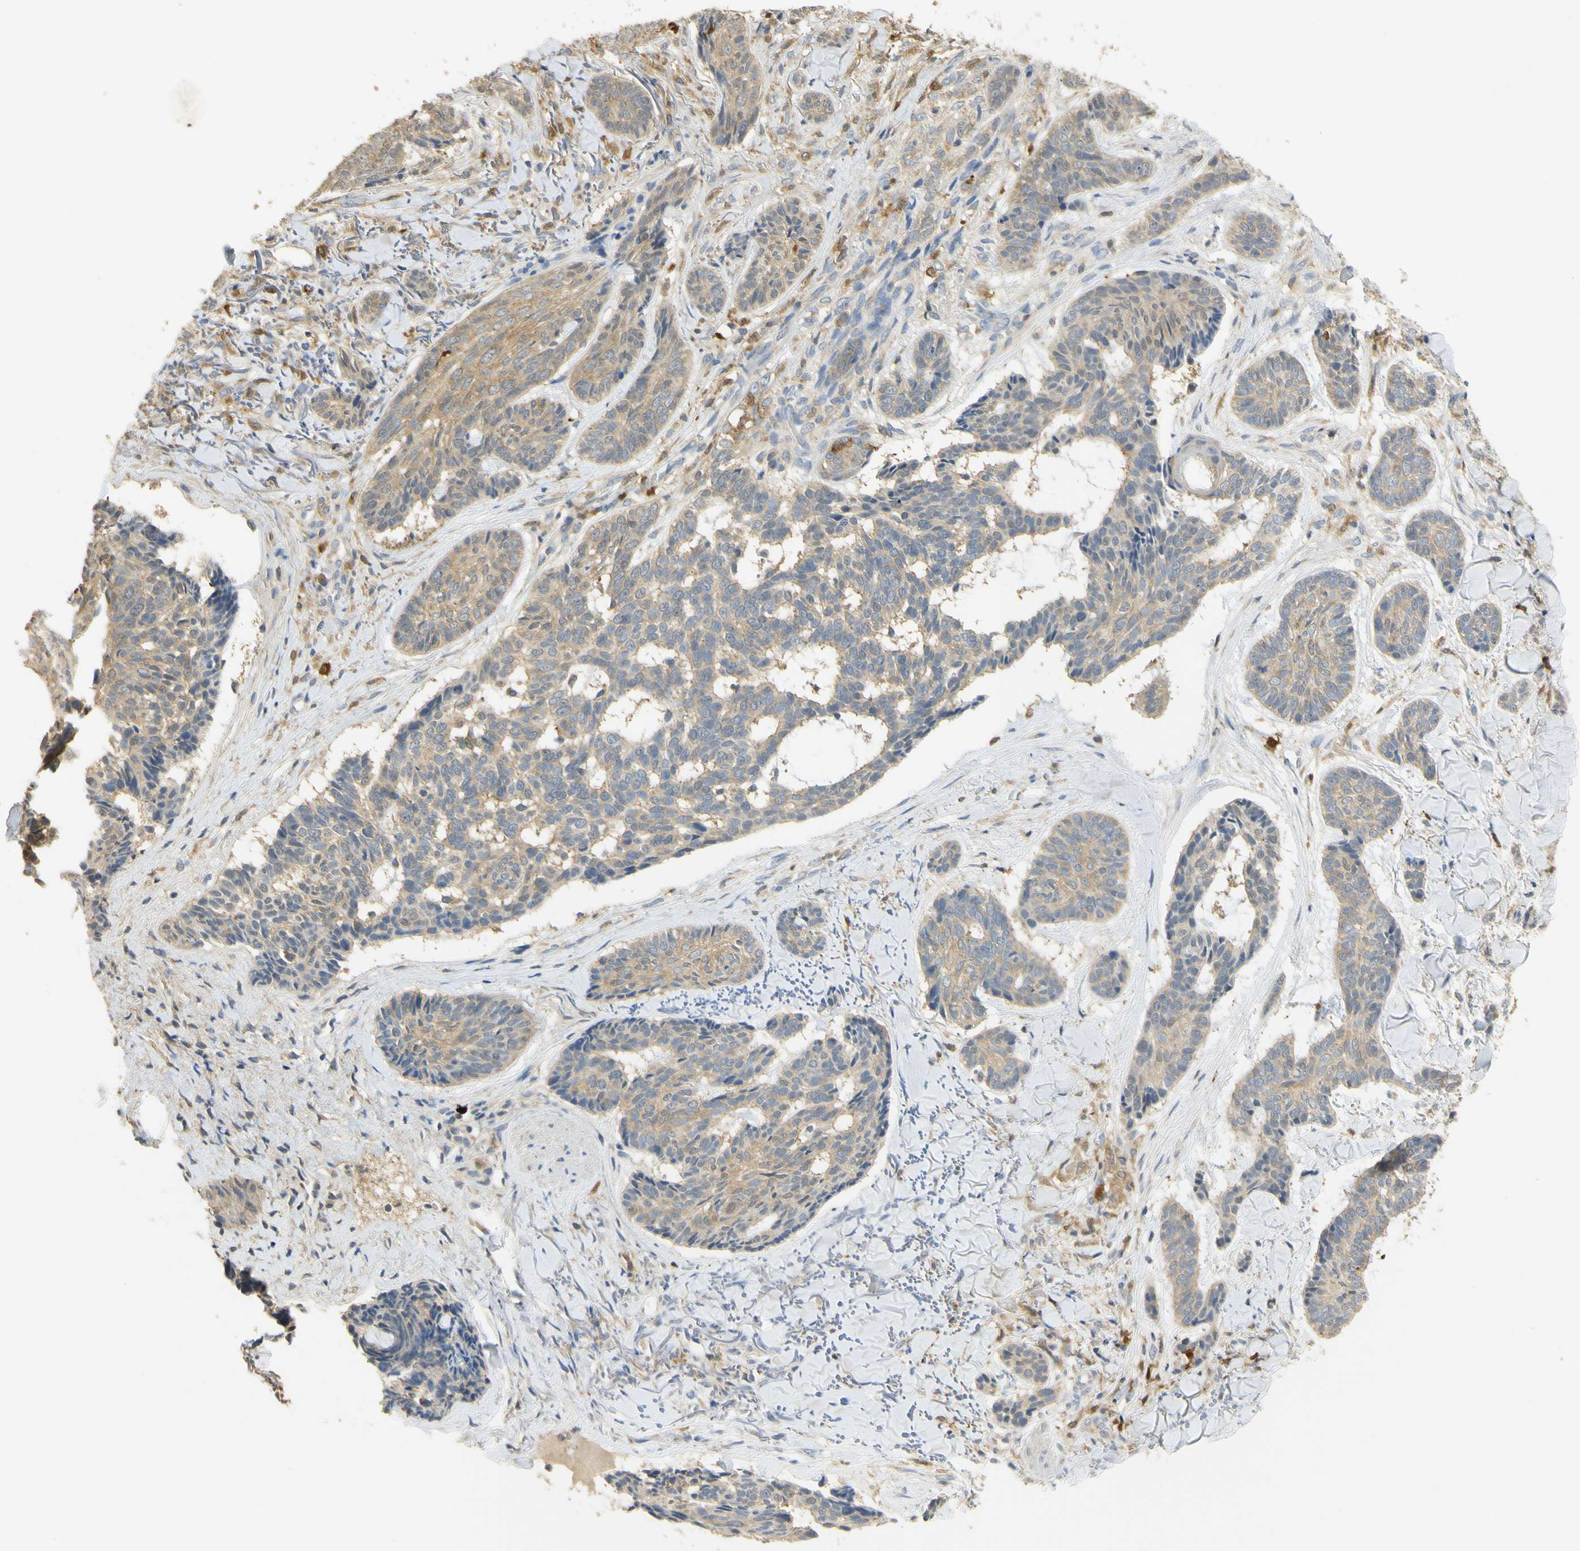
{"staining": {"intensity": "weak", "quantity": ">75%", "location": "cytoplasmic/membranous"}, "tissue": "skin cancer", "cell_type": "Tumor cells", "image_type": "cancer", "snomed": [{"axis": "morphology", "description": "Basal cell carcinoma"}, {"axis": "topography", "description": "Skin"}], "caption": "A low amount of weak cytoplasmic/membranous staining is appreciated in about >75% of tumor cells in skin cancer (basal cell carcinoma) tissue.", "gene": "PAK1", "patient": {"sex": "male", "age": 43}}